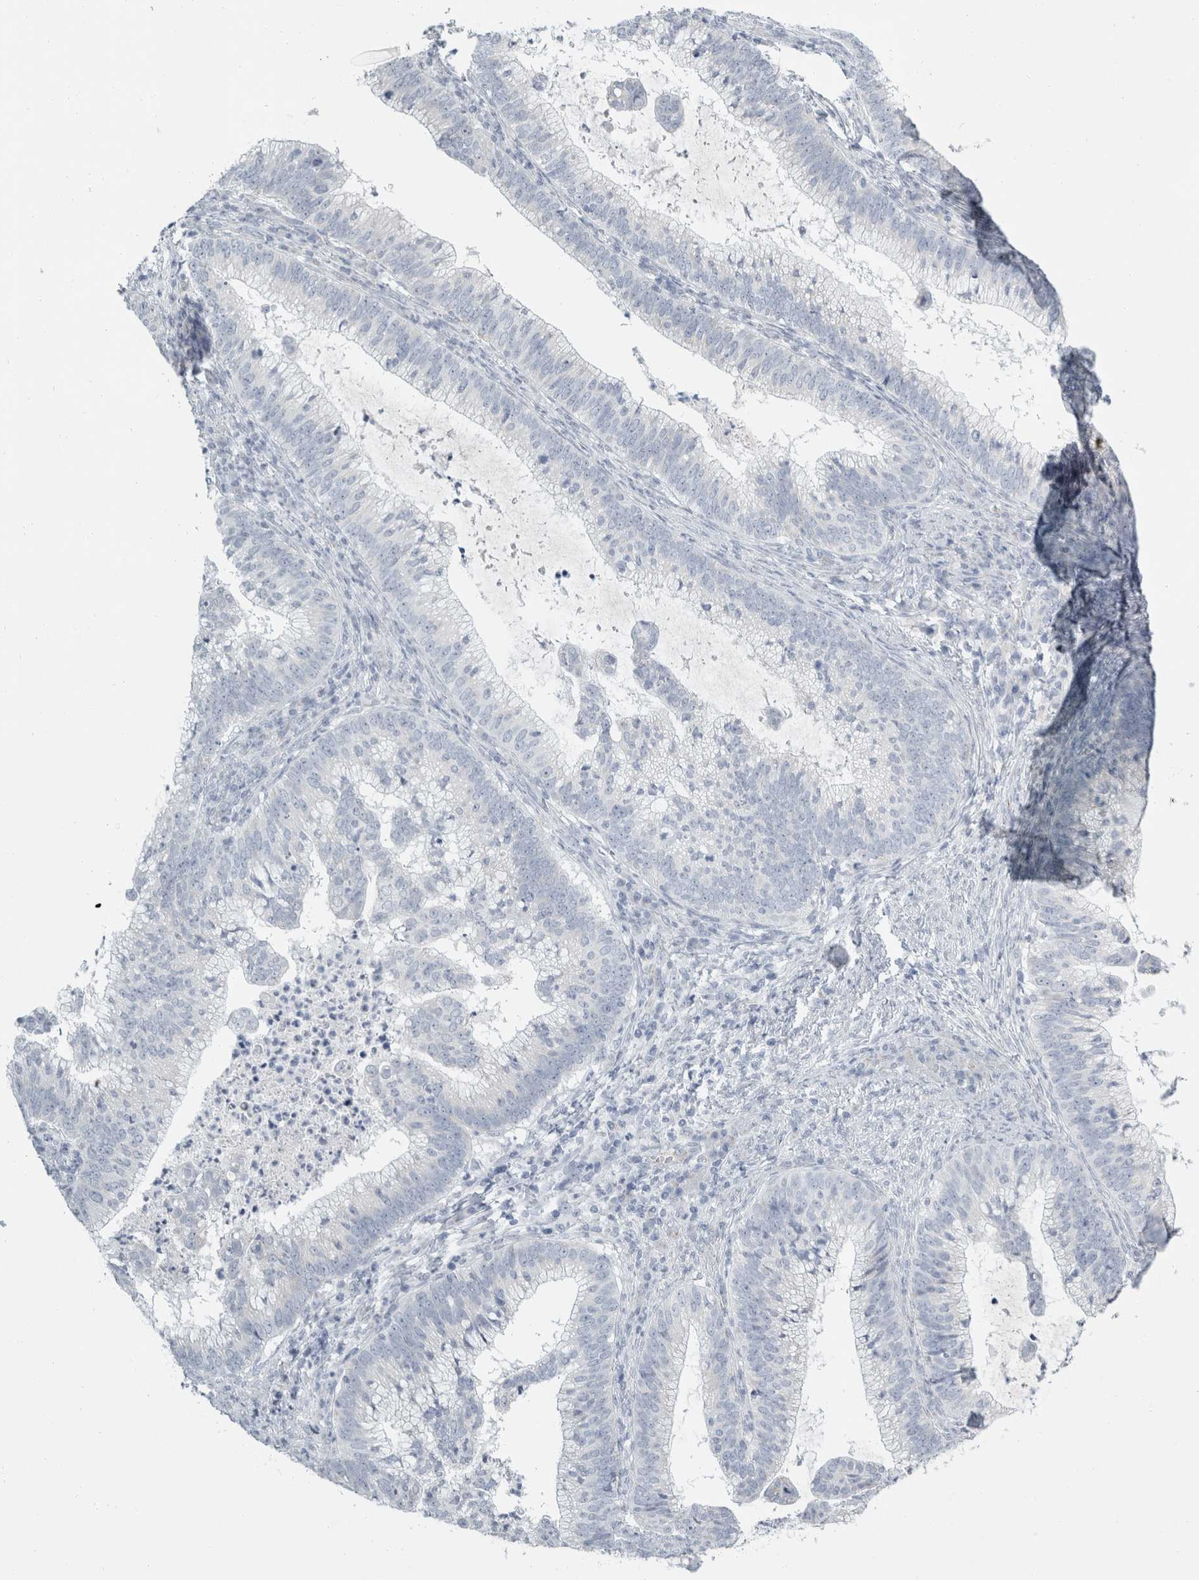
{"staining": {"intensity": "negative", "quantity": "none", "location": "none"}, "tissue": "cervical cancer", "cell_type": "Tumor cells", "image_type": "cancer", "snomed": [{"axis": "morphology", "description": "Adenocarcinoma, NOS"}, {"axis": "topography", "description": "Cervix"}], "caption": "This is an IHC micrograph of cervical adenocarcinoma. There is no positivity in tumor cells.", "gene": "FXYD7", "patient": {"sex": "female", "age": 36}}